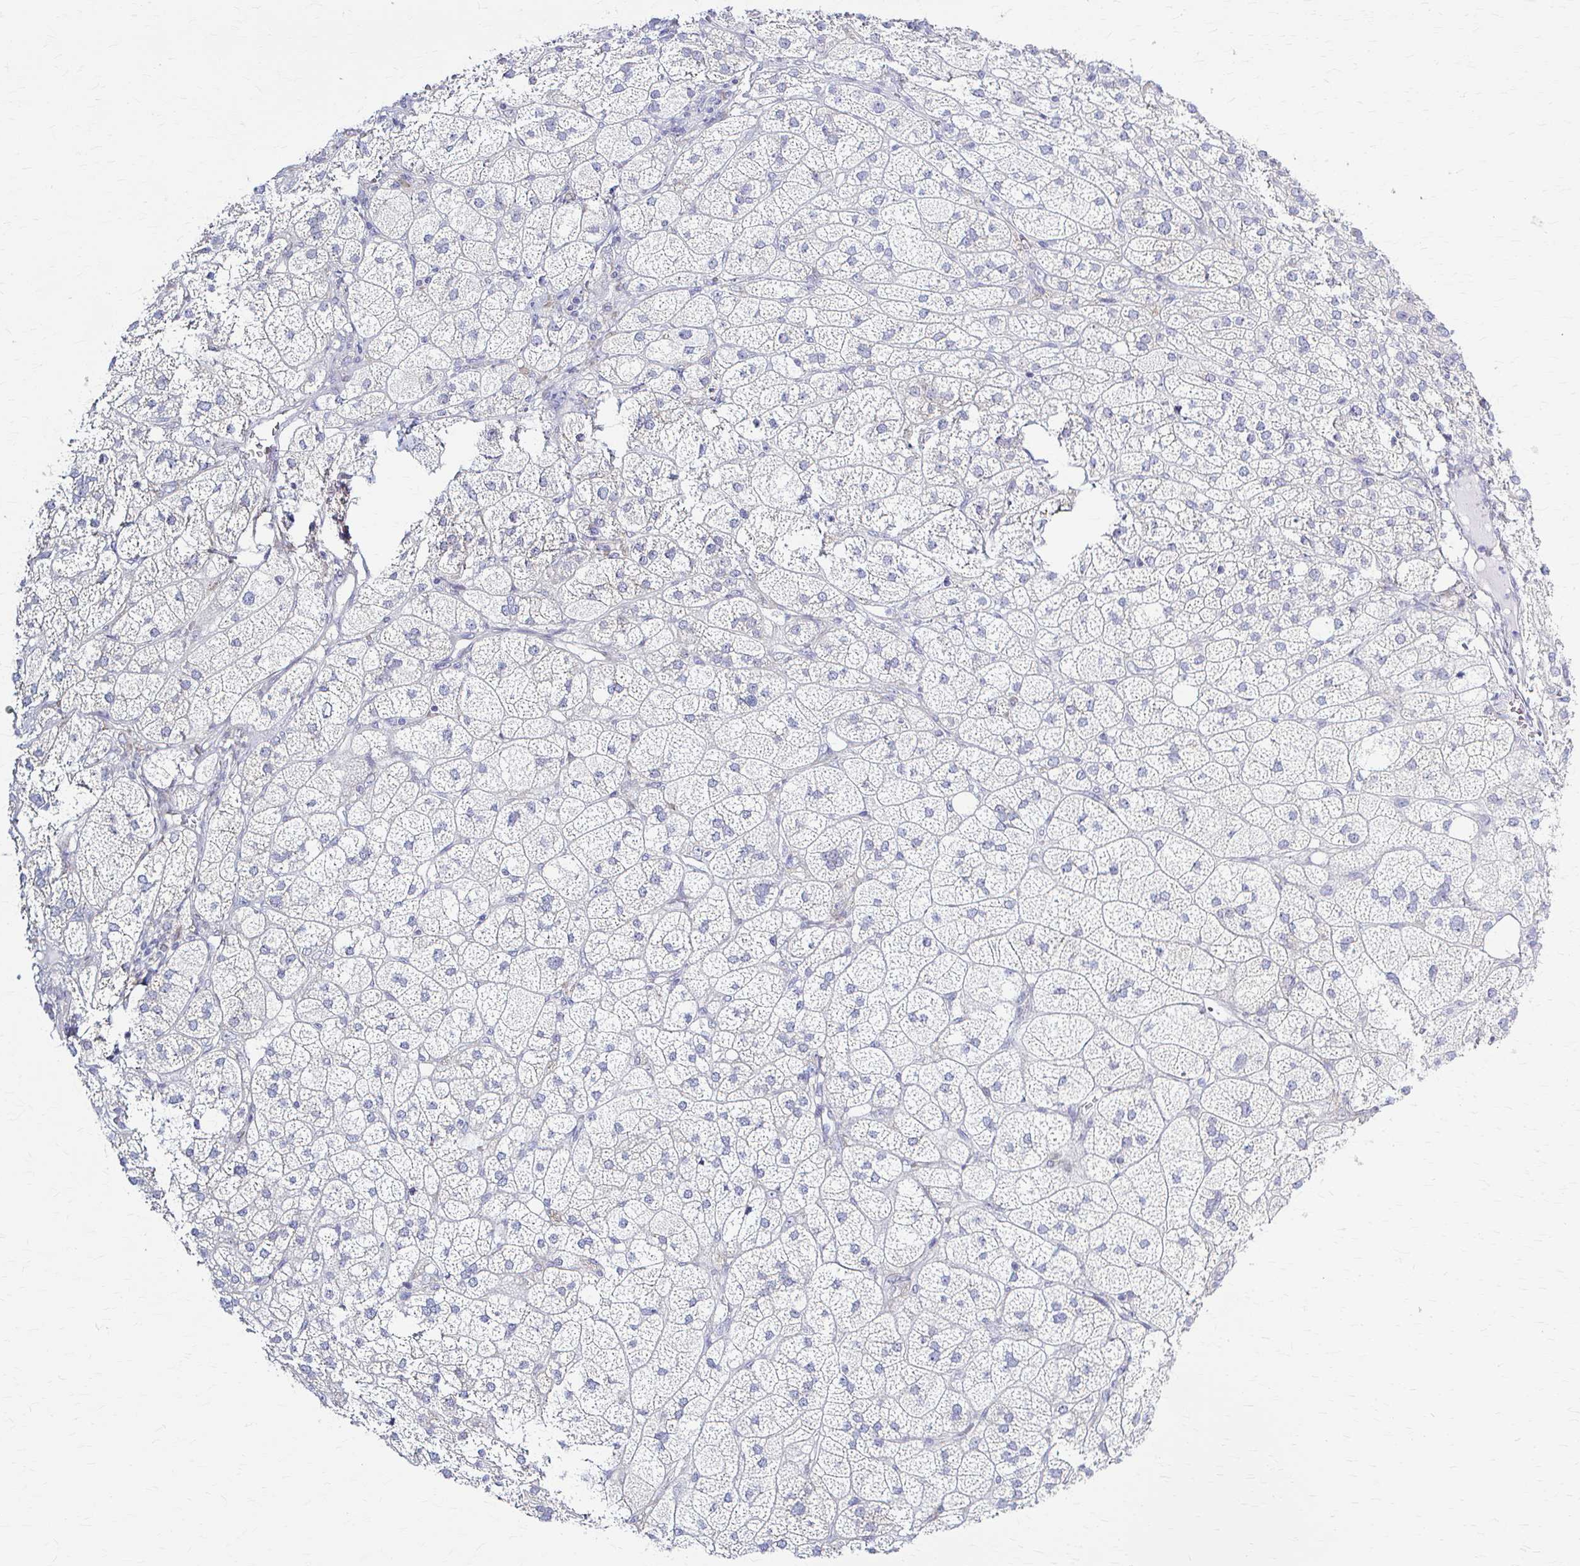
{"staining": {"intensity": "weak", "quantity": "<25%", "location": "cytoplasmic/membranous"}, "tissue": "adrenal gland", "cell_type": "Glandular cells", "image_type": "normal", "snomed": [{"axis": "morphology", "description": "Normal tissue, NOS"}, {"axis": "topography", "description": "Adrenal gland"}], "caption": "Immunohistochemical staining of unremarkable adrenal gland exhibits no significant expression in glandular cells.", "gene": "PRKRA", "patient": {"sex": "female", "age": 60}}